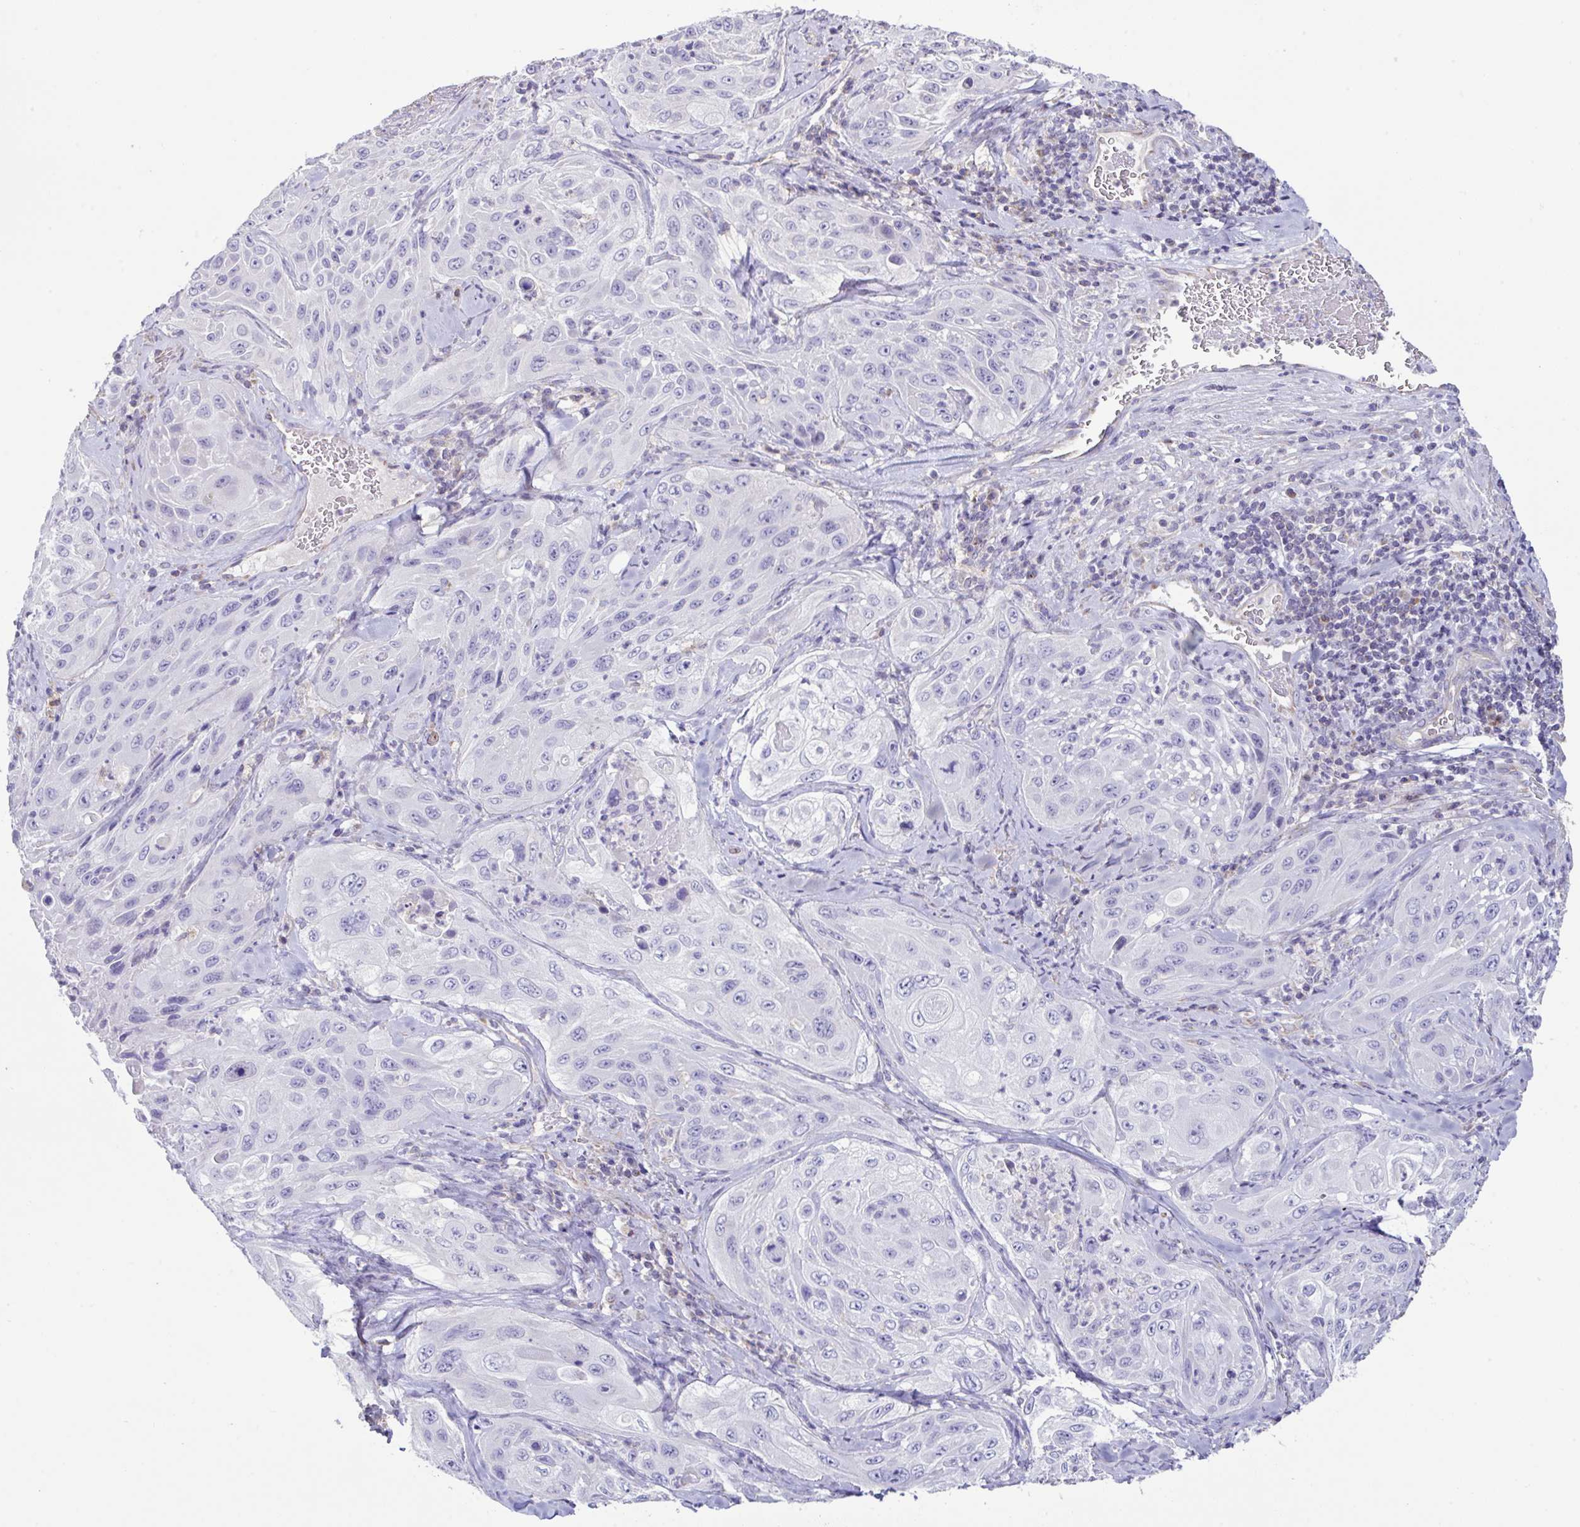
{"staining": {"intensity": "negative", "quantity": "none", "location": "none"}, "tissue": "cervical cancer", "cell_type": "Tumor cells", "image_type": "cancer", "snomed": [{"axis": "morphology", "description": "Squamous cell carcinoma, NOS"}, {"axis": "topography", "description": "Cervix"}], "caption": "DAB immunohistochemical staining of cervical cancer (squamous cell carcinoma) shows no significant expression in tumor cells.", "gene": "DOK7", "patient": {"sex": "female", "age": 42}}